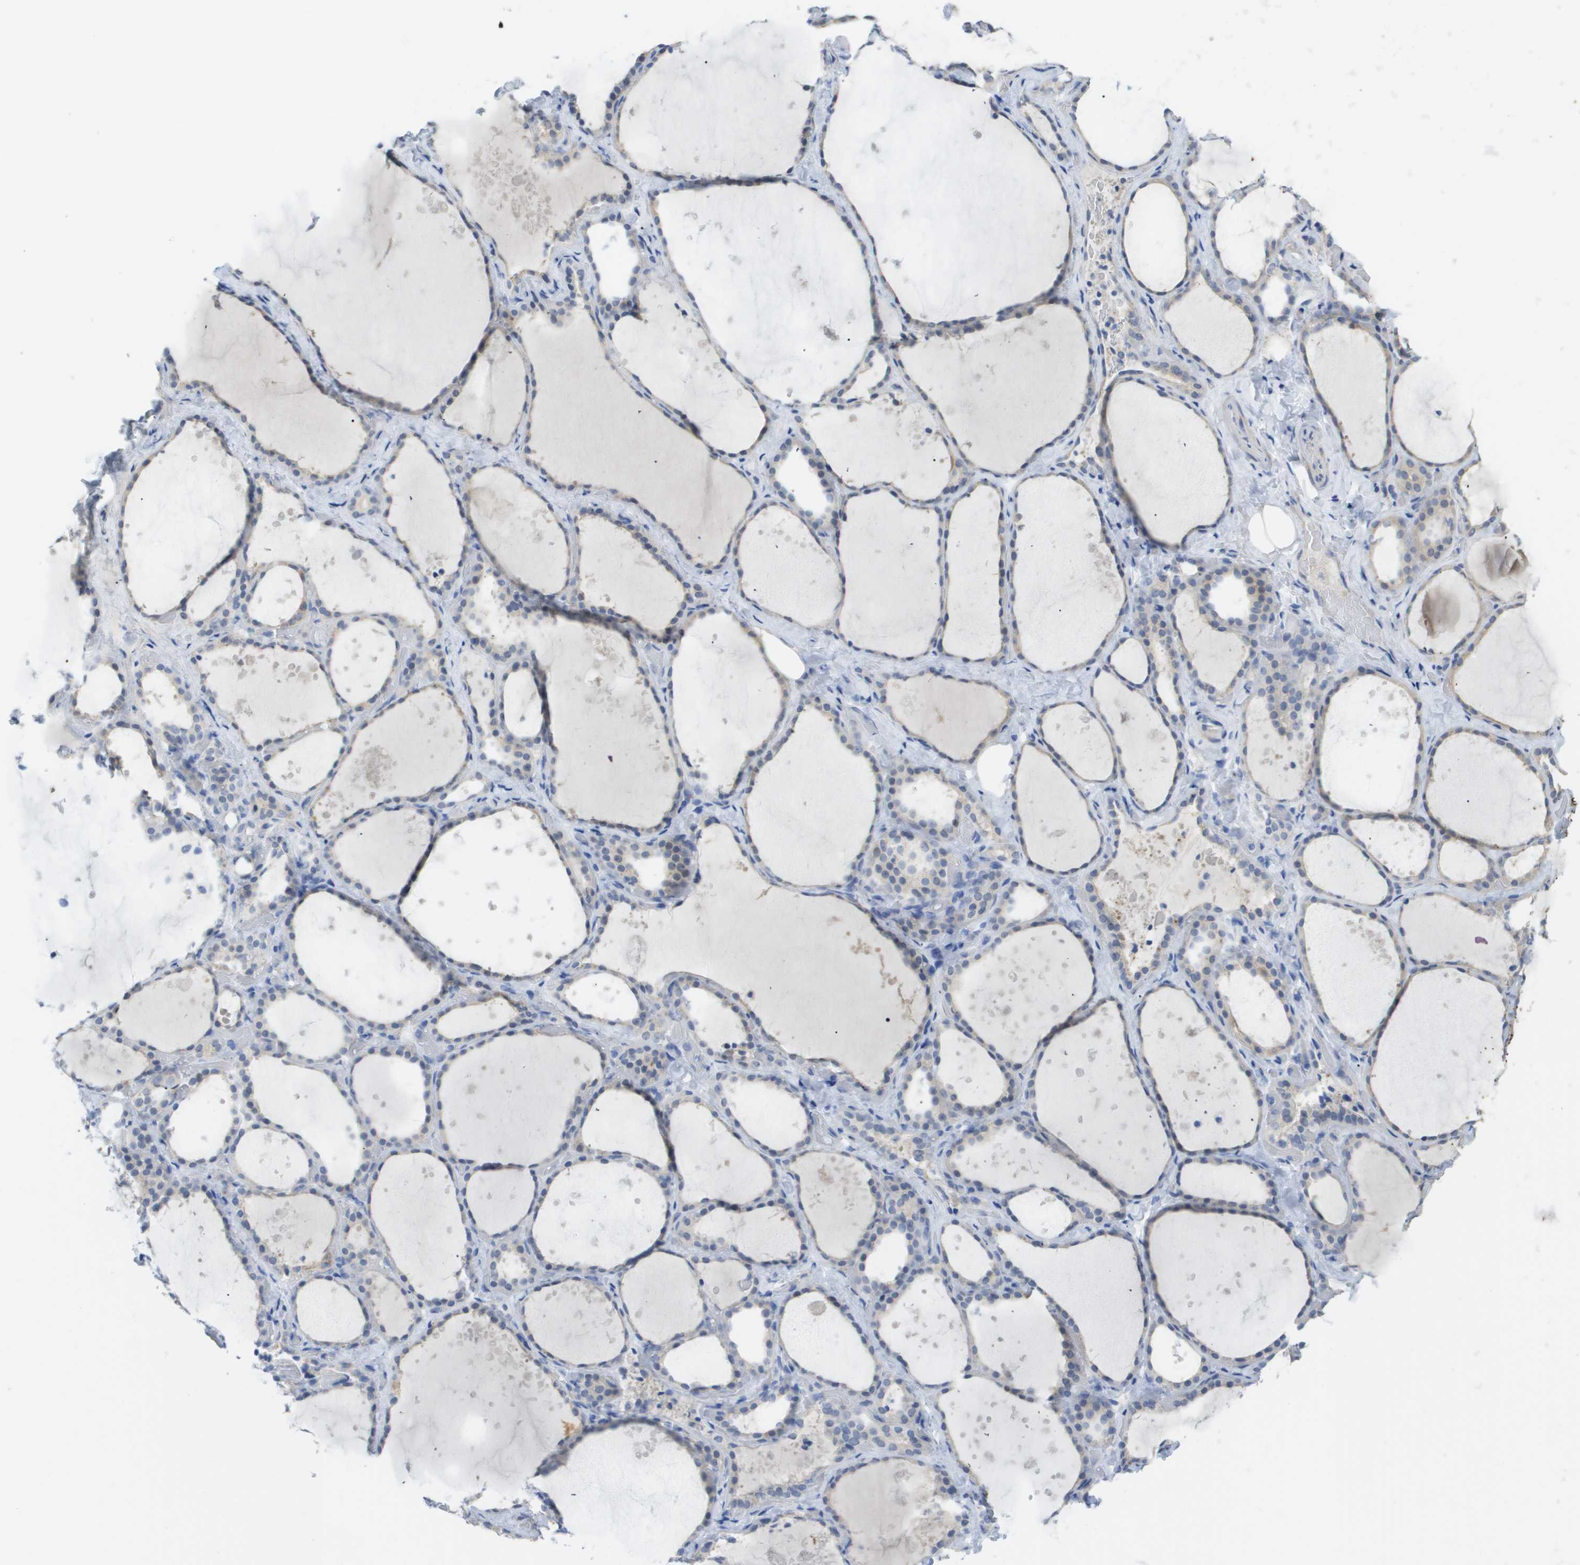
{"staining": {"intensity": "negative", "quantity": "none", "location": "none"}, "tissue": "thyroid gland", "cell_type": "Glandular cells", "image_type": "normal", "snomed": [{"axis": "morphology", "description": "Normal tissue, NOS"}, {"axis": "topography", "description": "Thyroid gland"}], "caption": "Glandular cells are negative for protein expression in unremarkable human thyroid gland. (DAB (3,3'-diaminobenzidine) immunohistochemistry (IHC), high magnification).", "gene": "MYL3", "patient": {"sex": "female", "age": 44}}